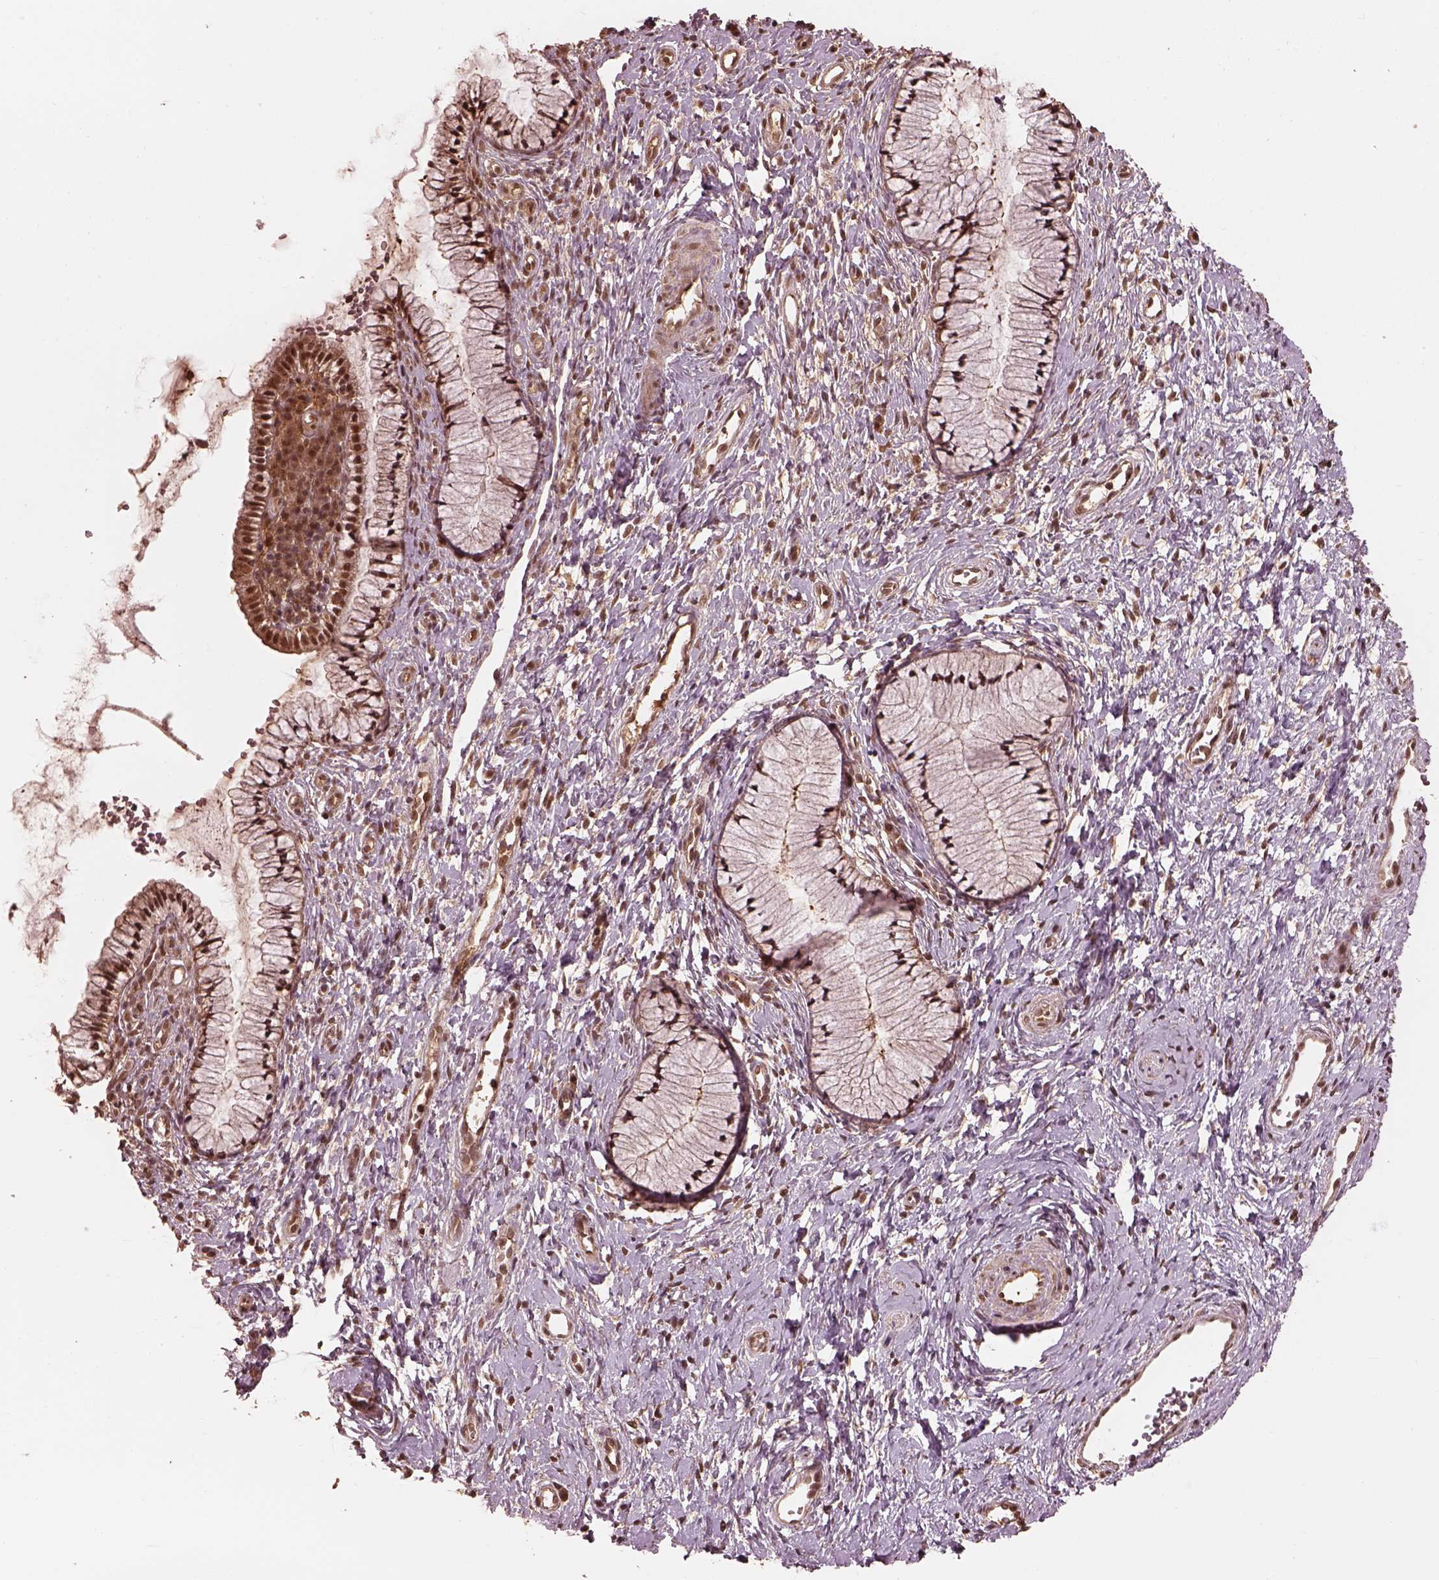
{"staining": {"intensity": "moderate", "quantity": ">75%", "location": "nuclear"}, "tissue": "cervix", "cell_type": "Glandular cells", "image_type": "normal", "snomed": [{"axis": "morphology", "description": "Normal tissue, NOS"}, {"axis": "topography", "description": "Cervix"}], "caption": "Cervix stained with DAB immunohistochemistry (IHC) reveals medium levels of moderate nuclear expression in approximately >75% of glandular cells. Using DAB (brown) and hematoxylin (blue) stains, captured at high magnification using brightfield microscopy.", "gene": "PSMC5", "patient": {"sex": "female", "age": 36}}